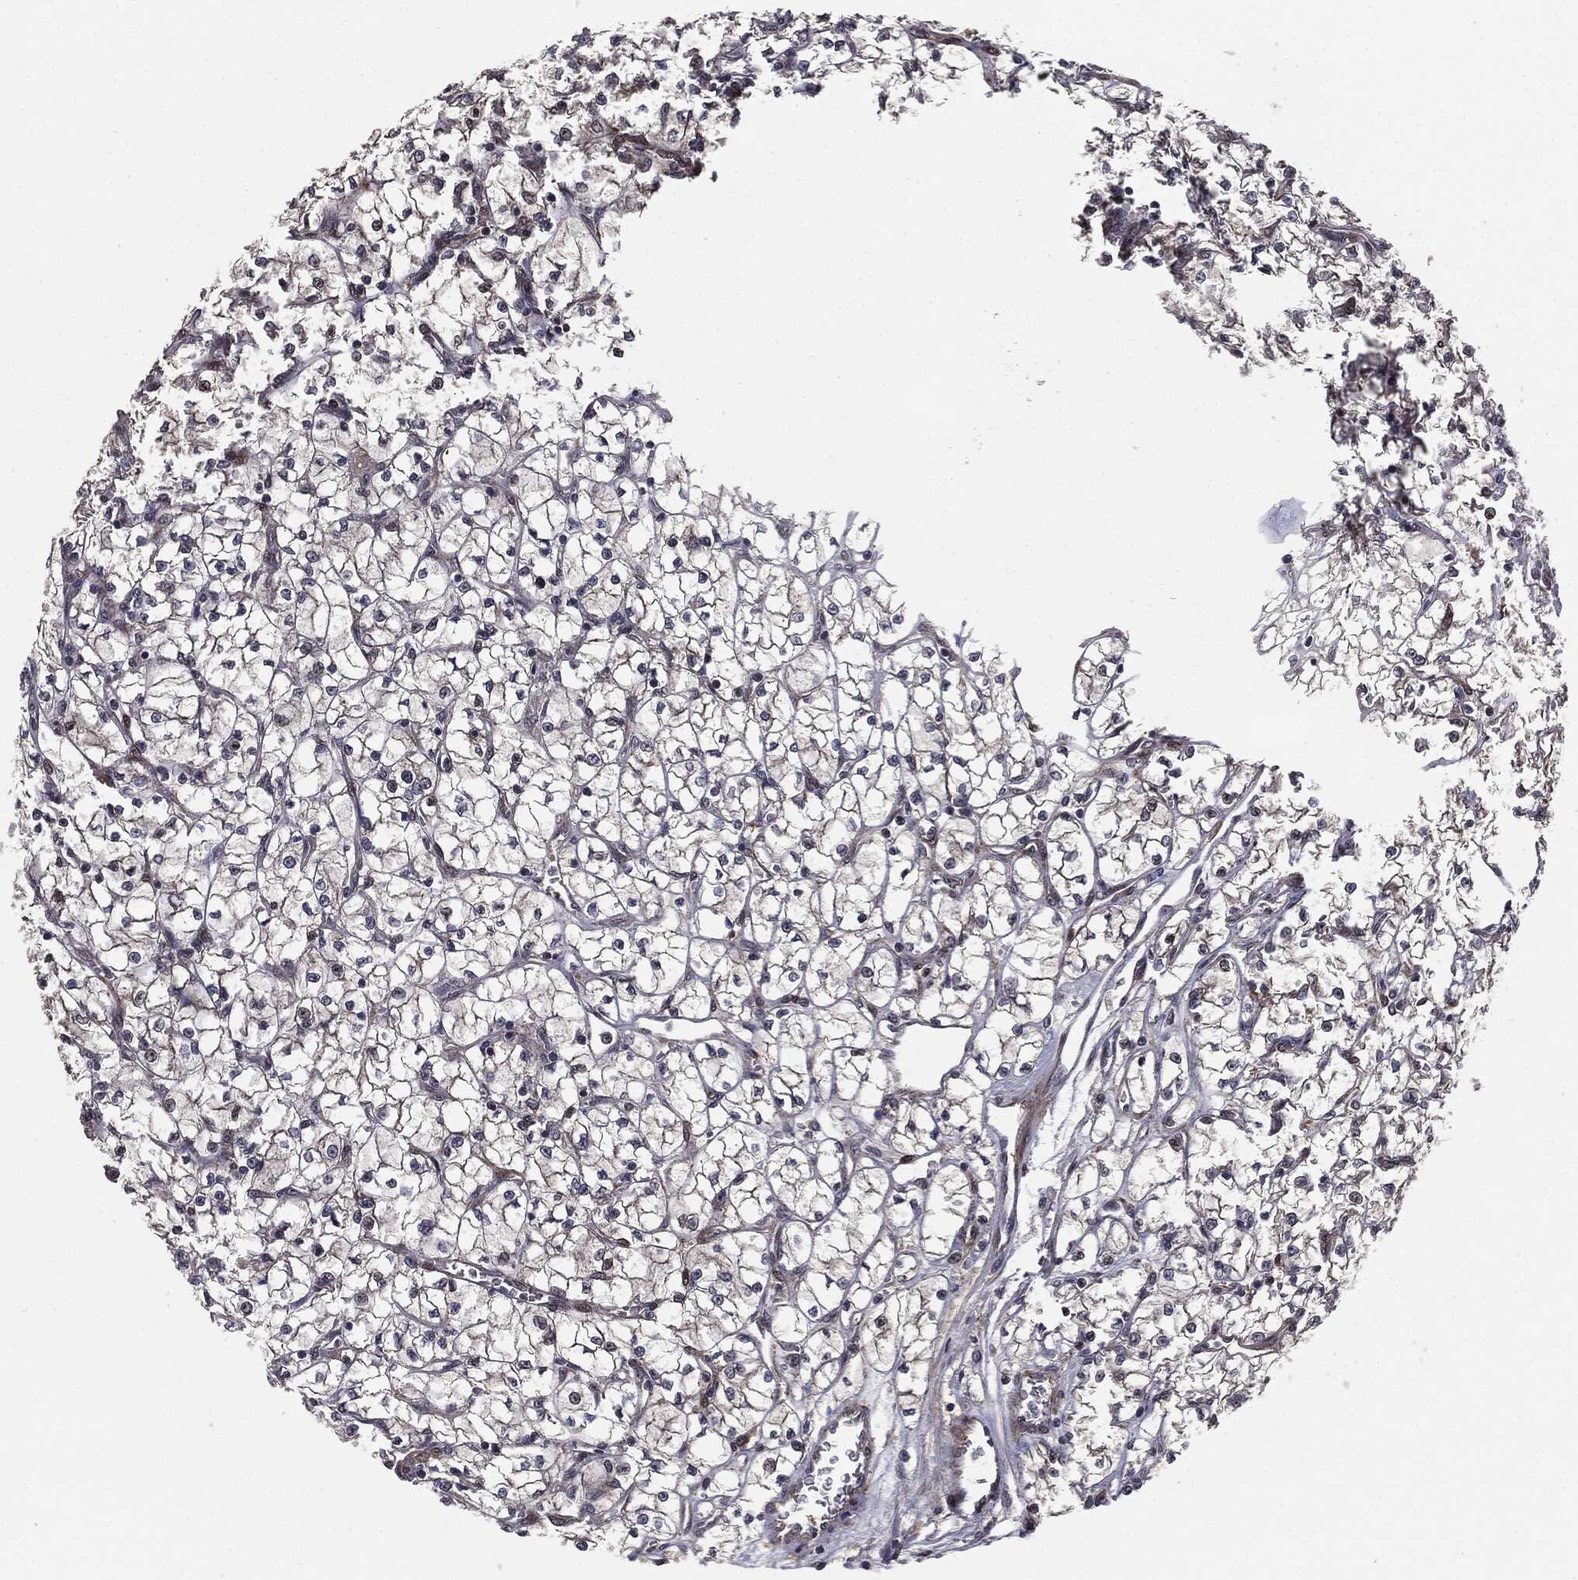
{"staining": {"intensity": "negative", "quantity": "none", "location": "none"}, "tissue": "renal cancer", "cell_type": "Tumor cells", "image_type": "cancer", "snomed": [{"axis": "morphology", "description": "Adenocarcinoma, NOS"}, {"axis": "topography", "description": "Kidney"}], "caption": "Histopathology image shows no significant protein expression in tumor cells of renal cancer.", "gene": "PTPA", "patient": {"sex": "female", "age": 64}}